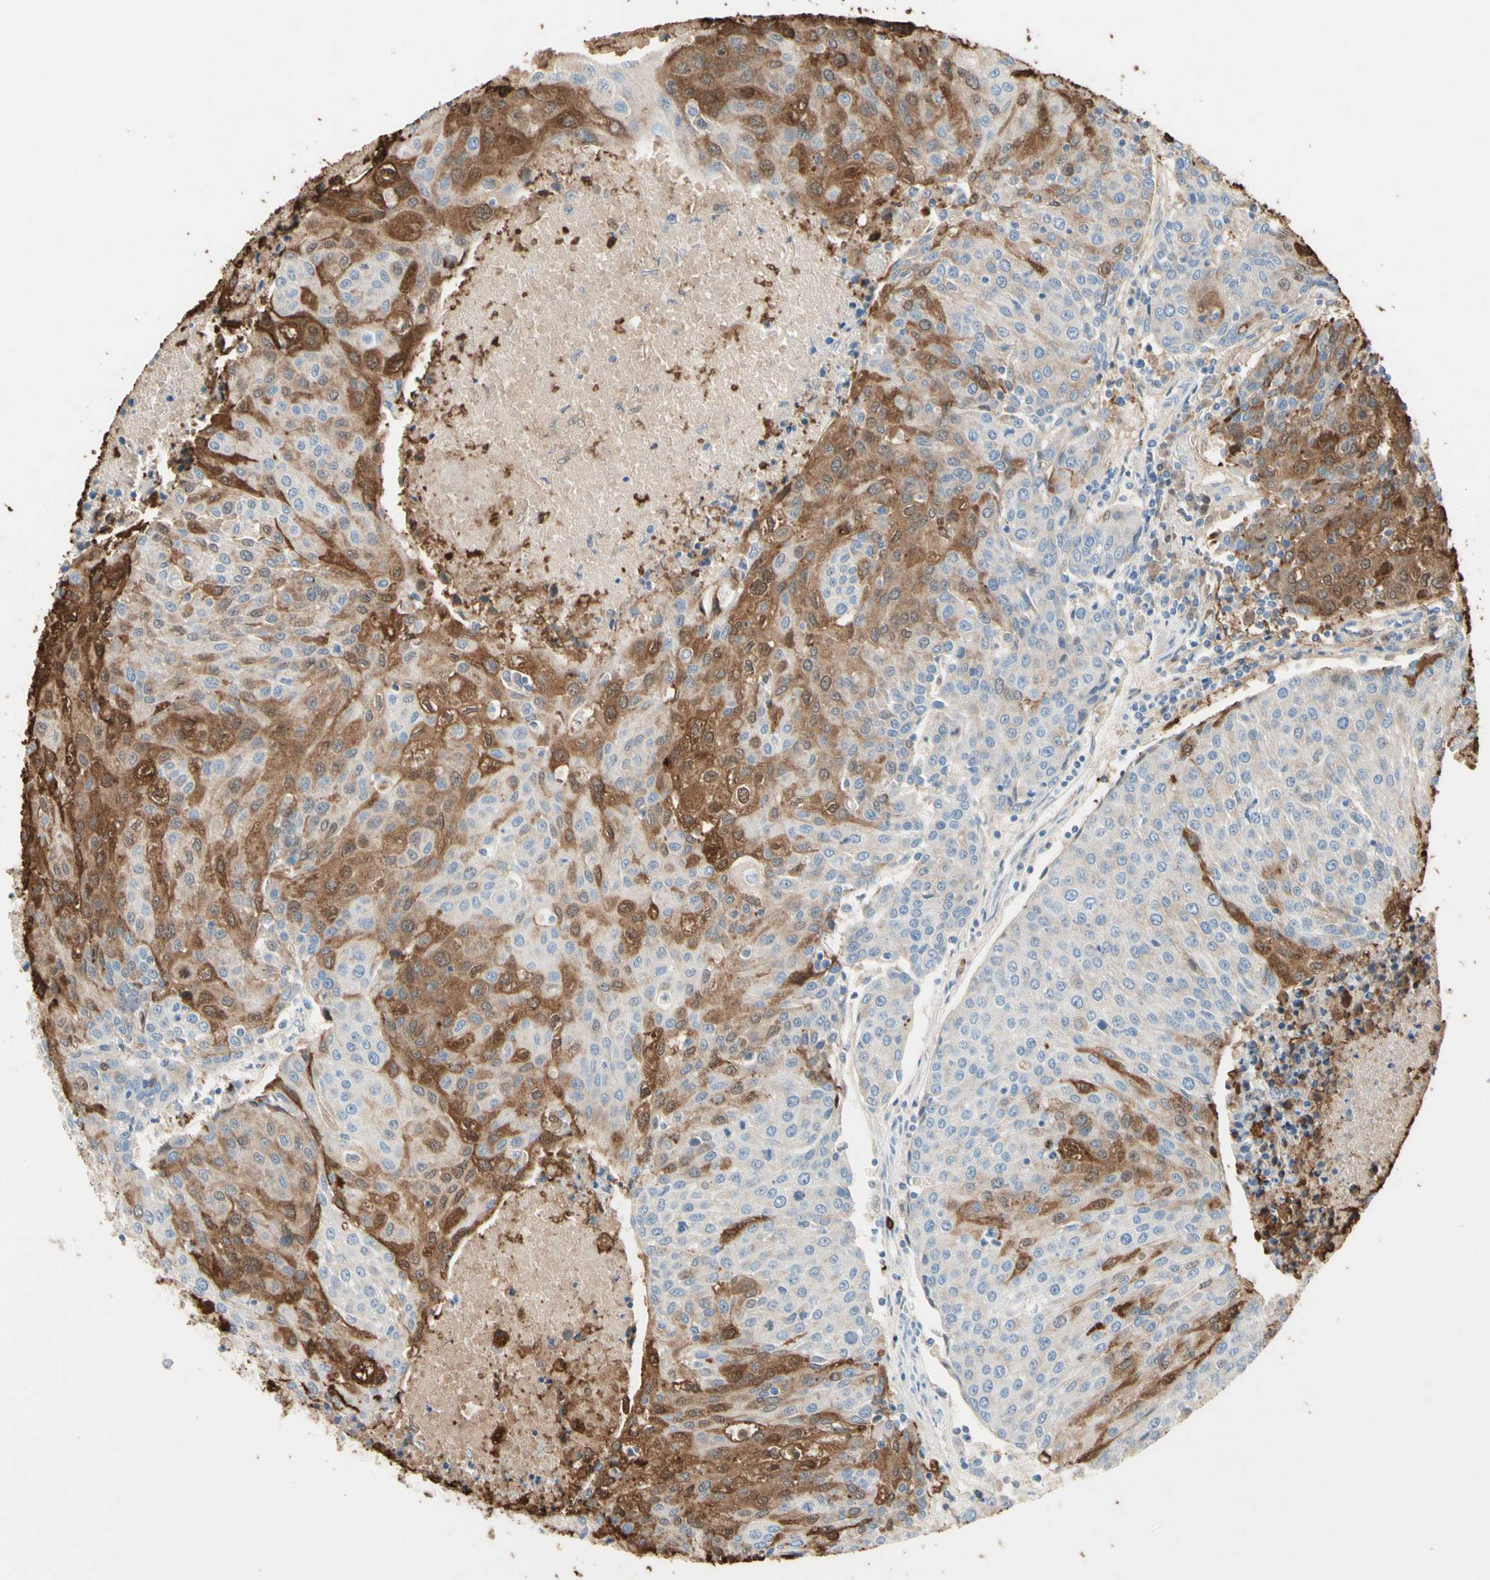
{"staining": {"intensity": "moderate", "quantity": "25%-75%", "location": "cytoplasmic/membranous,nuclear"}, "tissue": "urothelial cancer", "cell_type": "Tumor cells", "image_type": "cancer", "snomed": [{"axis": "morphology", "description": "Urothelial carcinoma, High grade"}, {"axis": "topography", "description": "Urinary bladder"}], "caption": "The image demonstrates staining of urothelial cancer, revealing moderate cytoplasmic/membranous and nuclear protein expression (brown color) within tumor cells.", "gene": "NFKBIZ", "patient": {"sex": "female", "age": 85}}